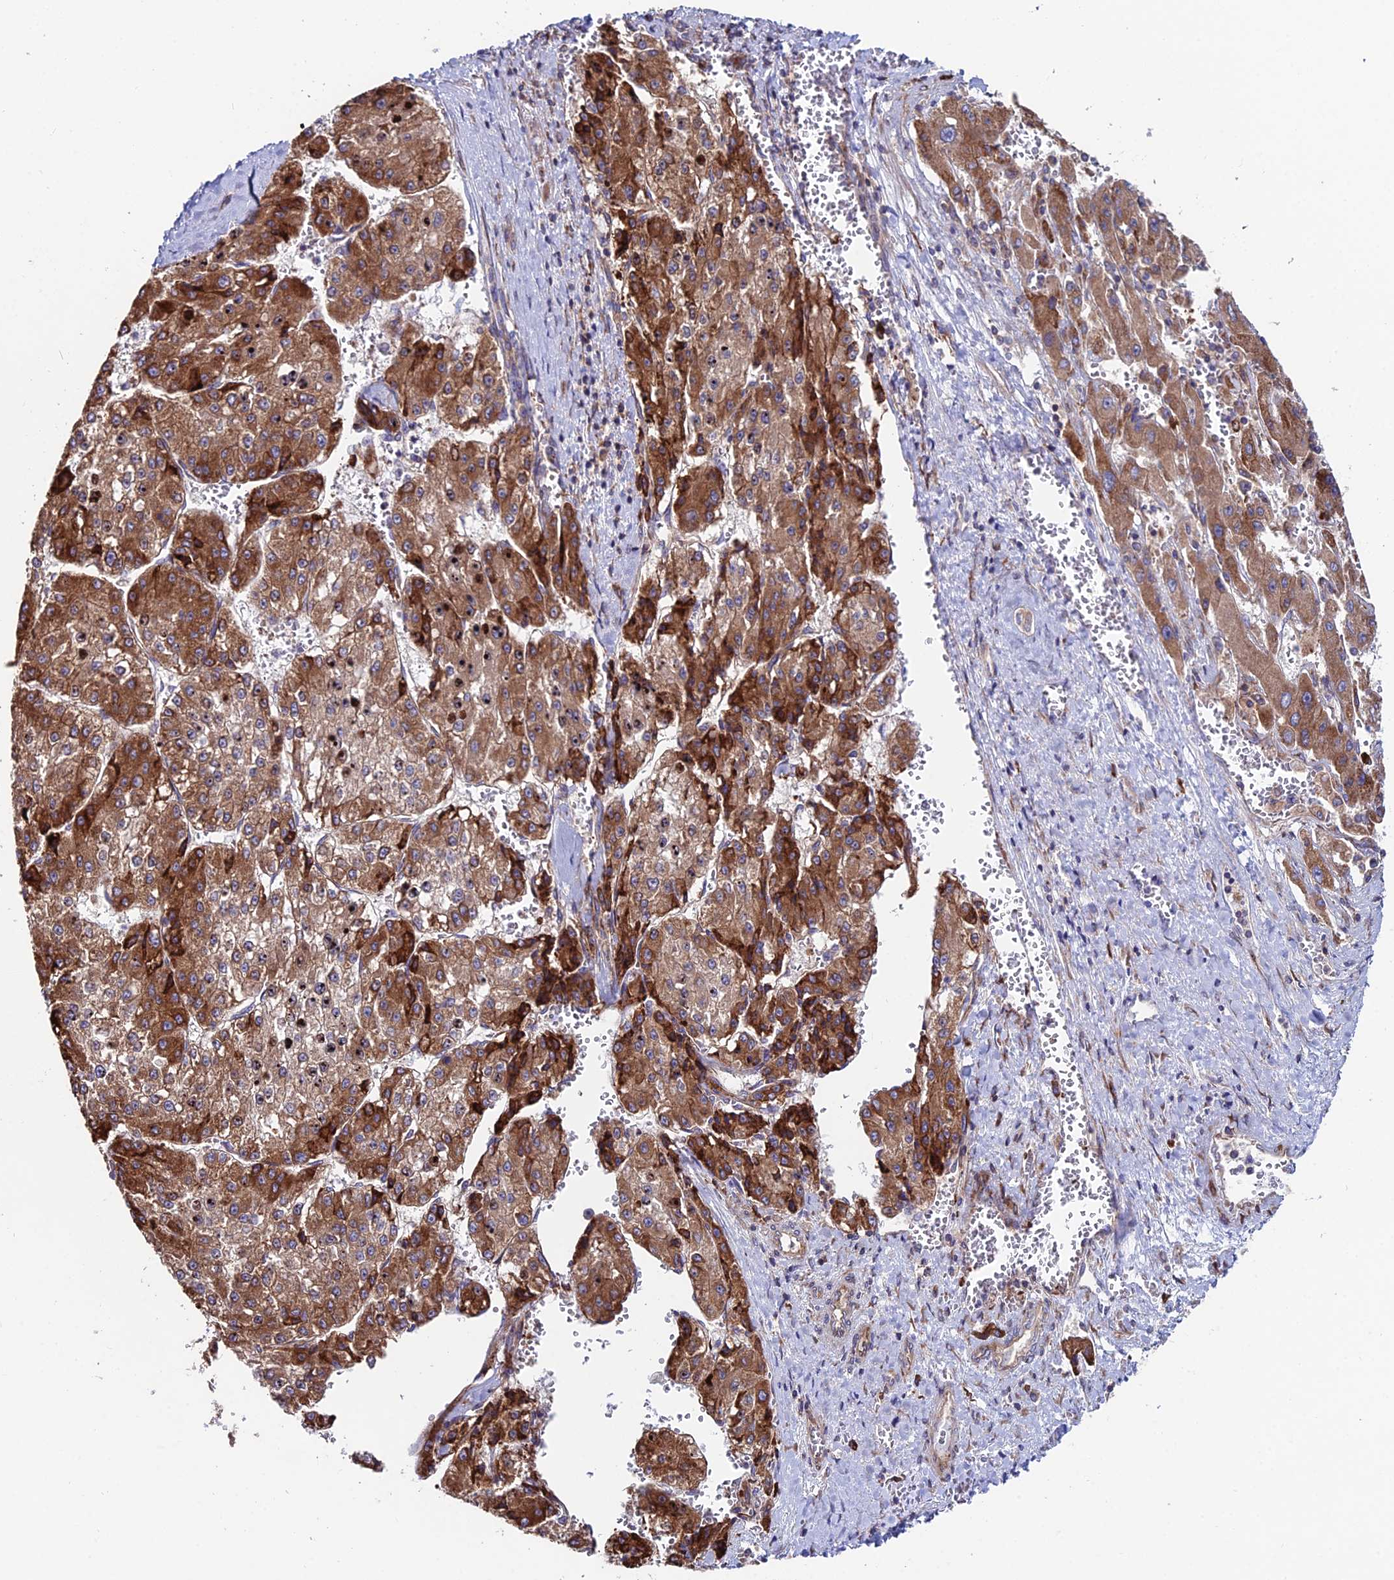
{"staining": {"intensity": "strong", "quantity": ">75%", "location": "cytoplasmic/membranous"}, "tissue": "liver cancer", "cell_type": "Tumor cells", "image_type": "cancer", "snomed": [{"axis": "morphology", "description": "Carcinoma, Hepatocellular, NOS"}, {"axis": "topography", "description": "Liver"}], "caption": "Immunohistochemistry micrograph of human liver hepatocellular carcinoma stained for a protein (brown), which displays high levels of strong cytoplasmic/membranous staining in approximately >75% of tumor cells.", "gene": "EIF3K", "patient": {"sex": "female", "age": 73}}